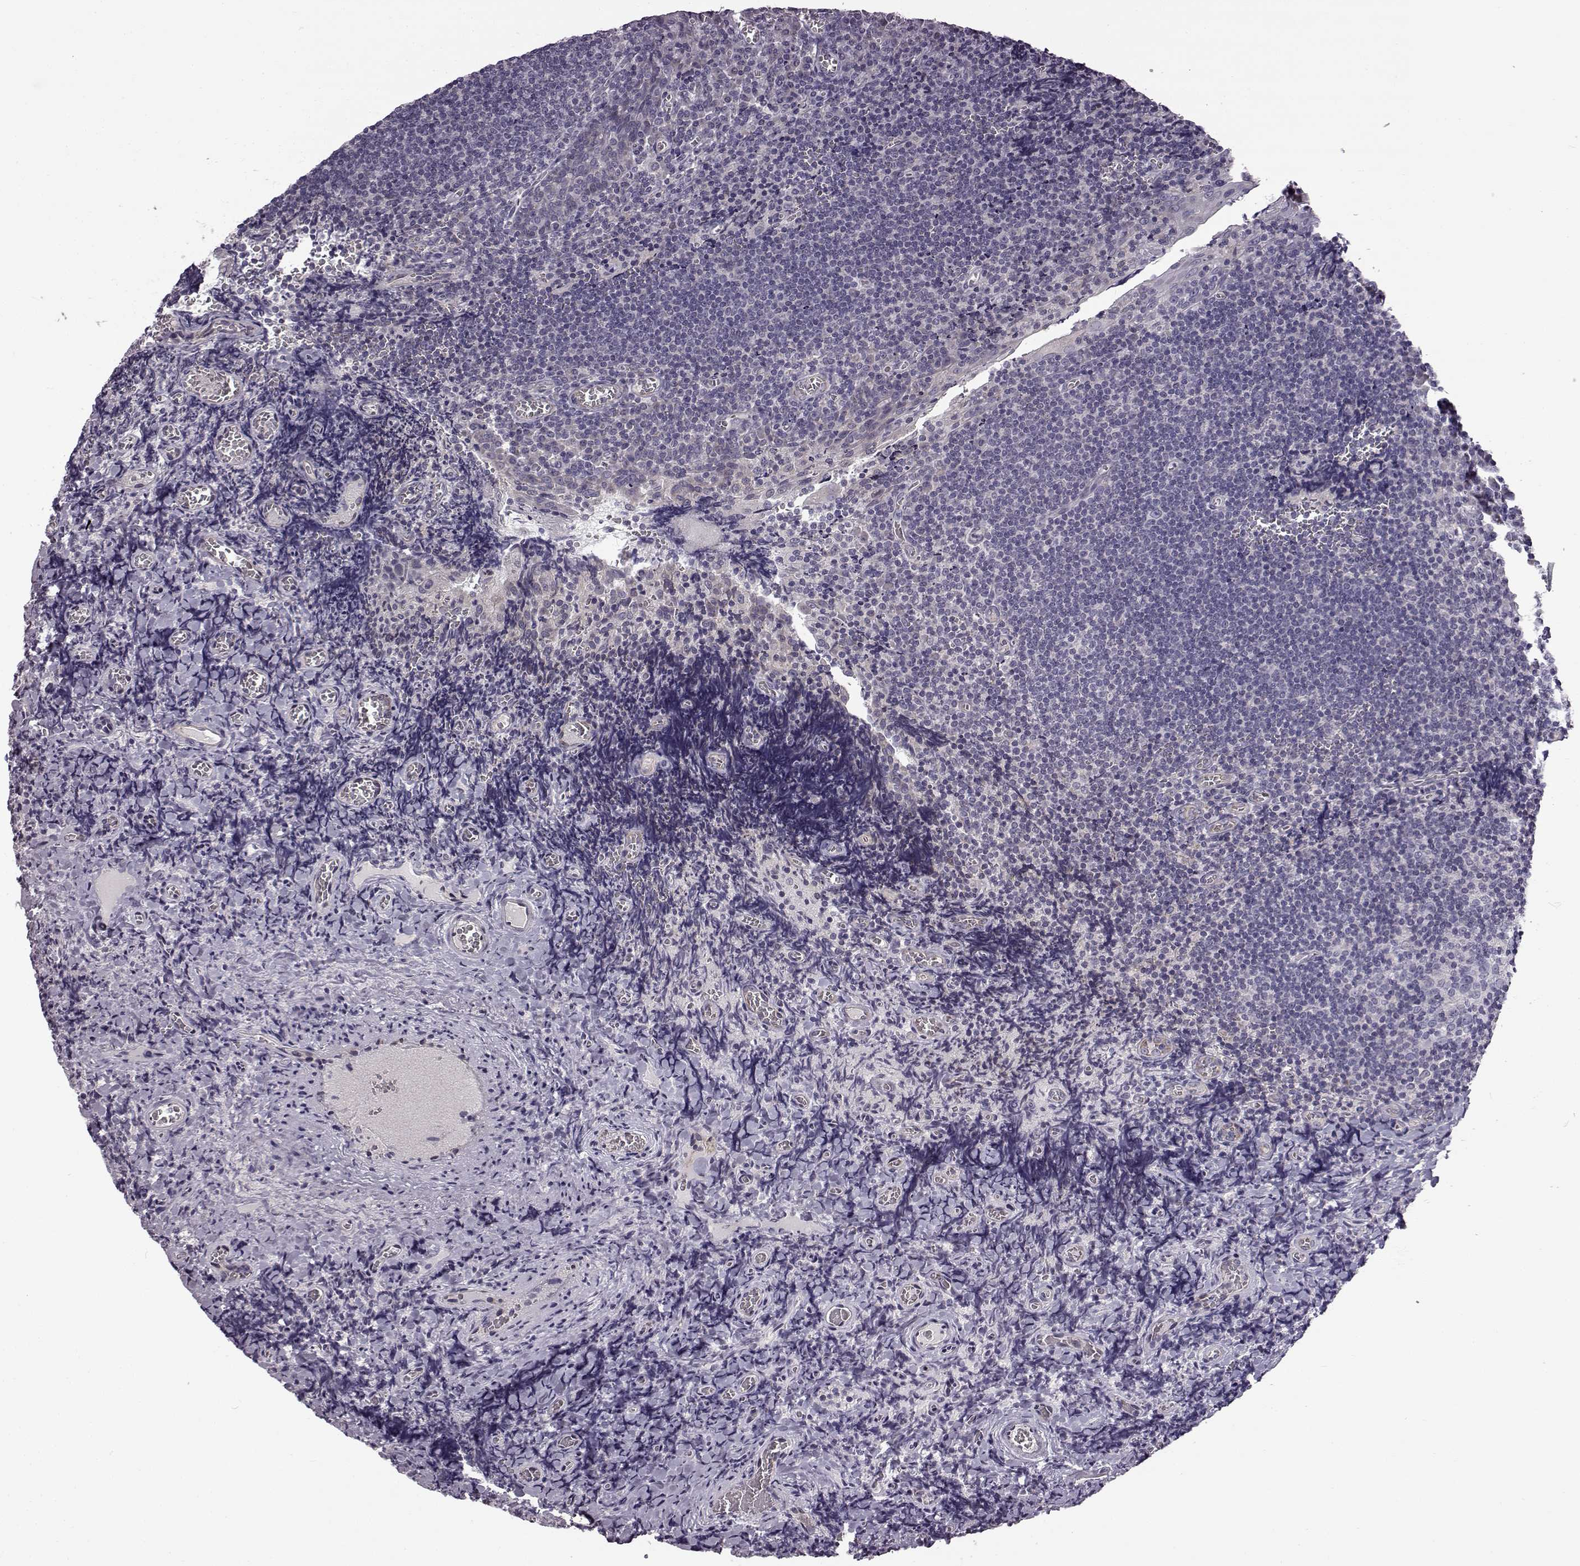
{"staining": {"intensity": "negative", "quantity": "none", "location": "none"}, "tissue": "tonsil", "cell_type": "Germinal center cells", "image_type": "normal", "snomed": [{"axis": "morphology", "description": "Normal tissue, NOS"}, {"axis": "morphology", "description": "Inflammation, NOS"}, {"axis": "topography", "description": "Tonsil"}], "caption": "This is an immunohistochemistry (IHC) photomicrograph of unremarkable tonsil. There is no positivity in germinal center cells.", "gene": "B3GNT6", "patient": {"sex": "female", "age": 31}}